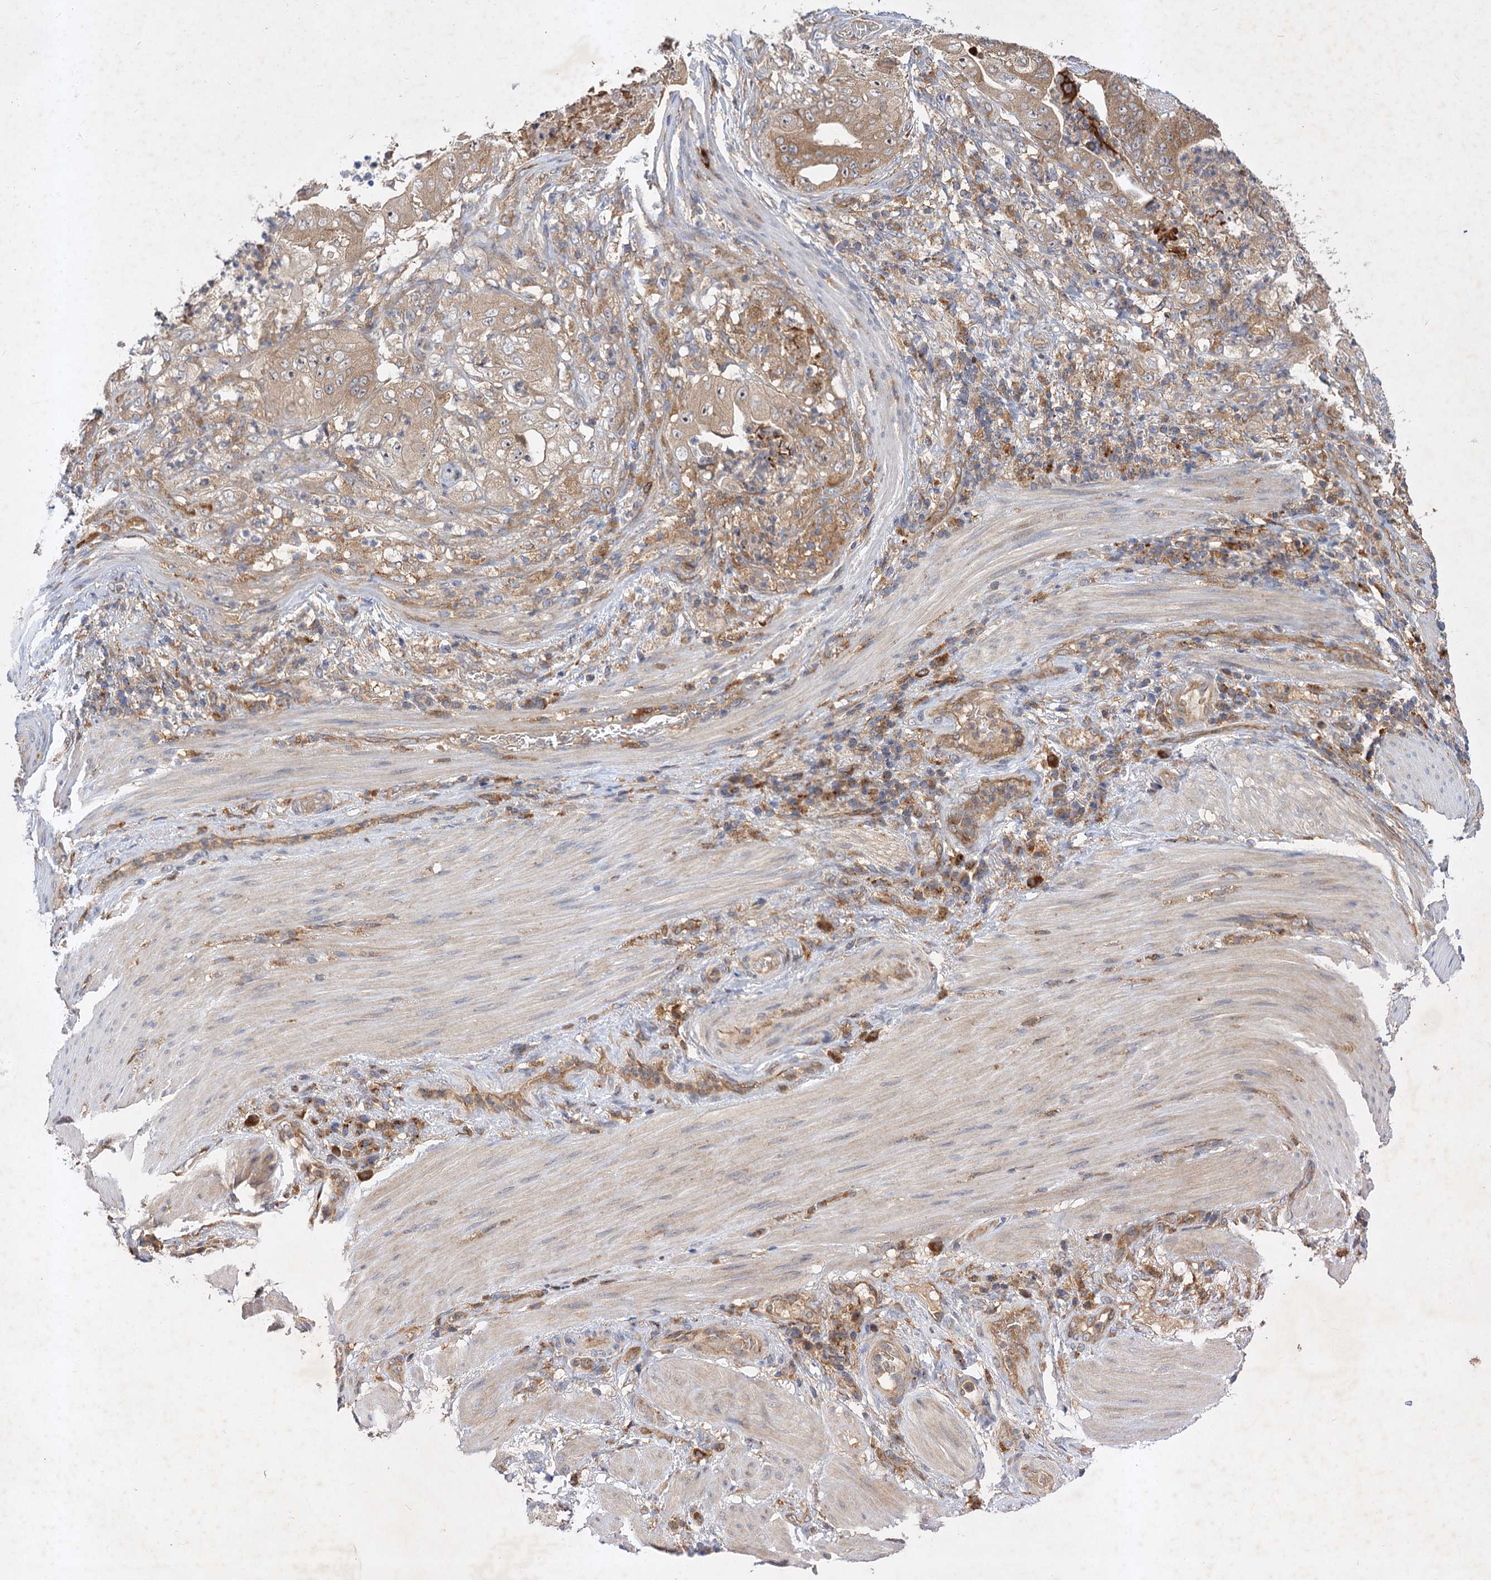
{"staining": {"intensity": "weak", "quantity": "25%-75%", "location": "cytoplasmic/membranous"}, "tissue": "stomach cancer", "cell_type": "Tumor cells", "image_type": "cancer", "snomed": [{"axis": "morphology", "description": "Adenocarcinoma, NOS"}, {"axis": "topography", "description": "Stomach"}], "caption": "This micrograph reveals immunohistochemistry (IHC) staining of human stomach cancer, with low weak cytoplasmic/membranous staining in about 25%-75% of tumor cells.", "gene": "PATL1", "patient": {"sex": "female", "age": 73}}